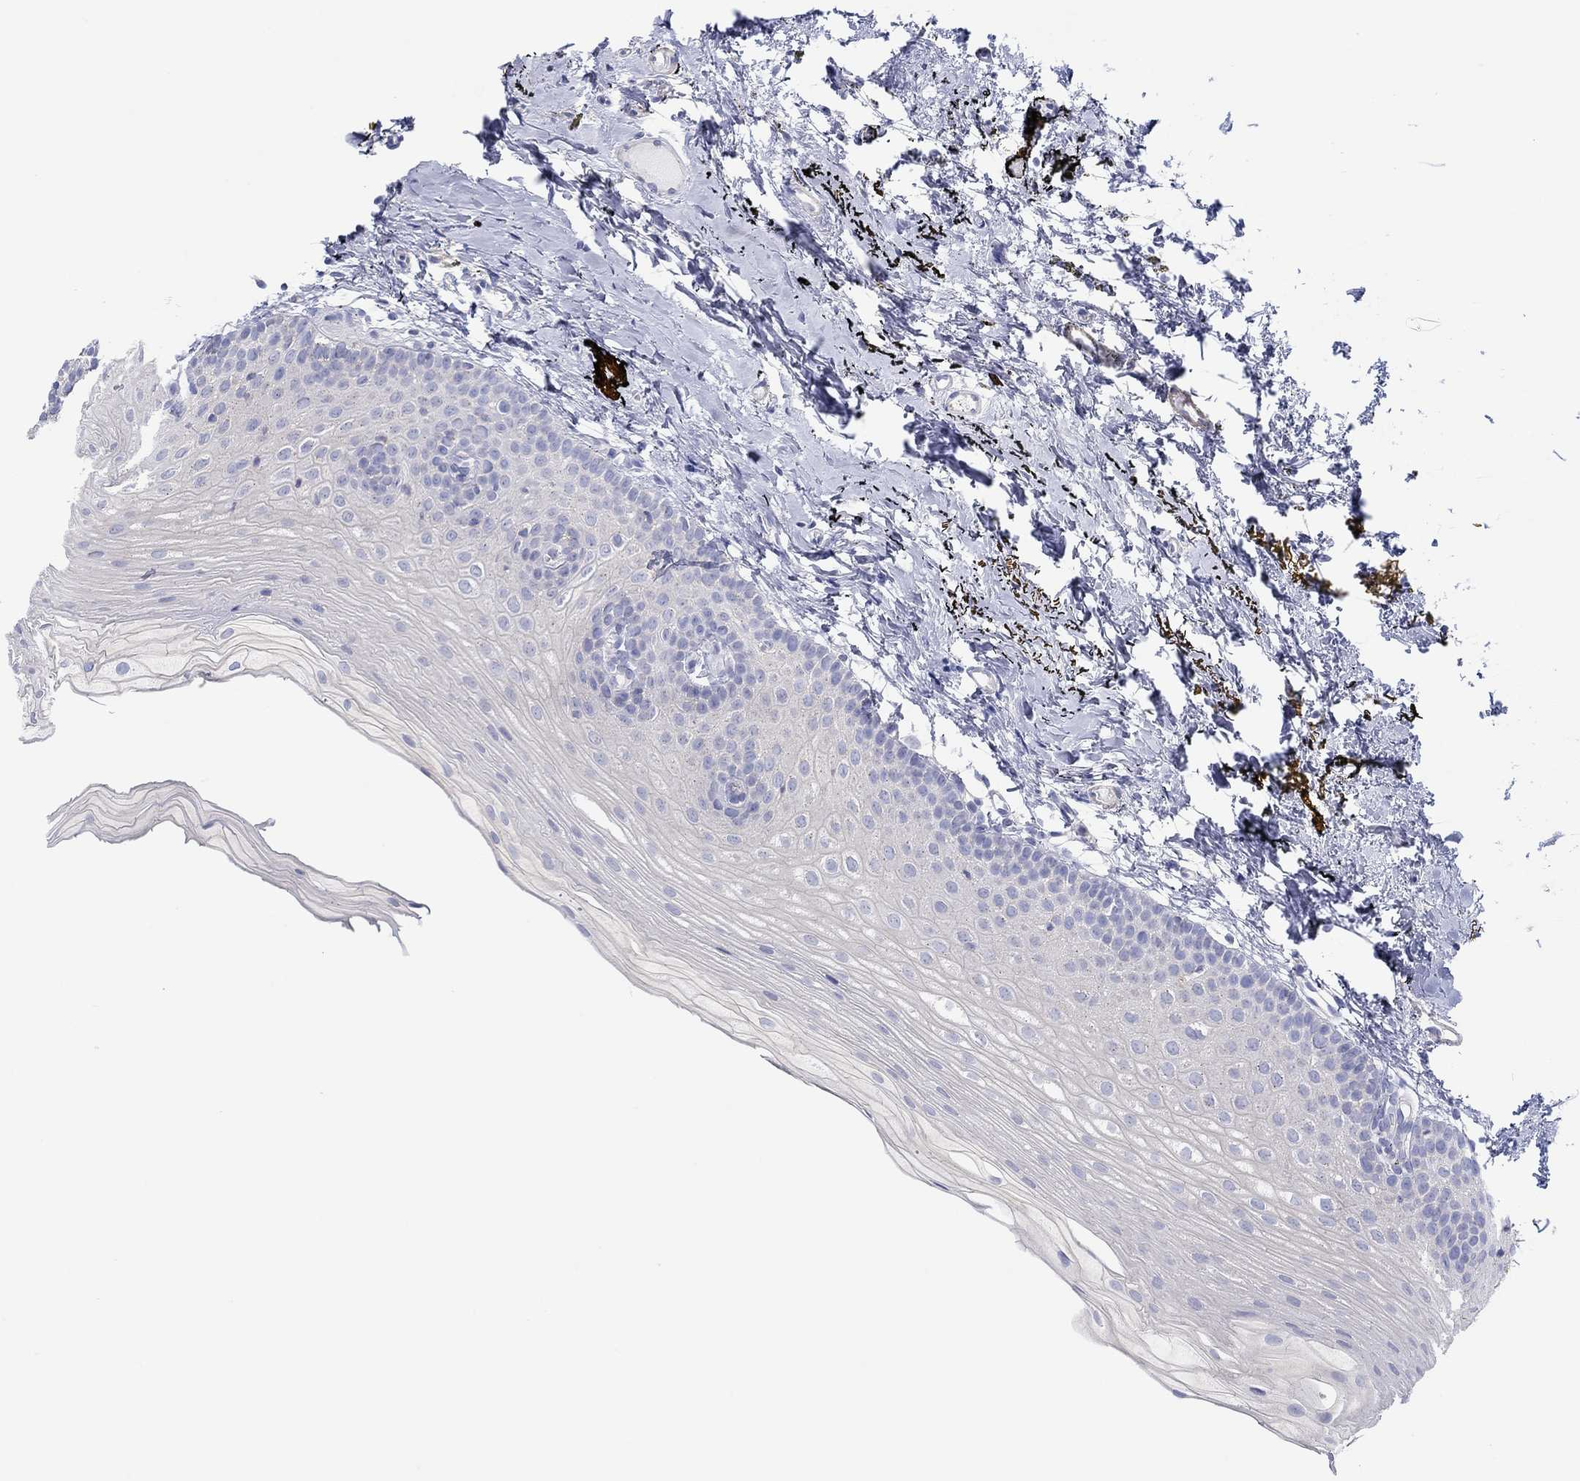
{"staining": {"intensity": "negative", "quantity": "none", "location": "none"}, "tissue": "oral mucosa", "cell_type": "Squamous epithelial cells", "image_type": "normal", "snomed": [{"axis": "morphology", "description": "Normal tissue, NOS"}, {"axis": "topography", "description": "Oral tissue"}], "caption": "Immunohistochemistry (IHC) image of unremarkable oral mucosa stained for a protein (brown), which demonstrates no positivity in squamous epithelial cells. (DAB immunohistochemistry visualized using brightfield microscopy, high magnification).", "gene": "PPIL6", "patient": {"sex": "female", "age": 57}}